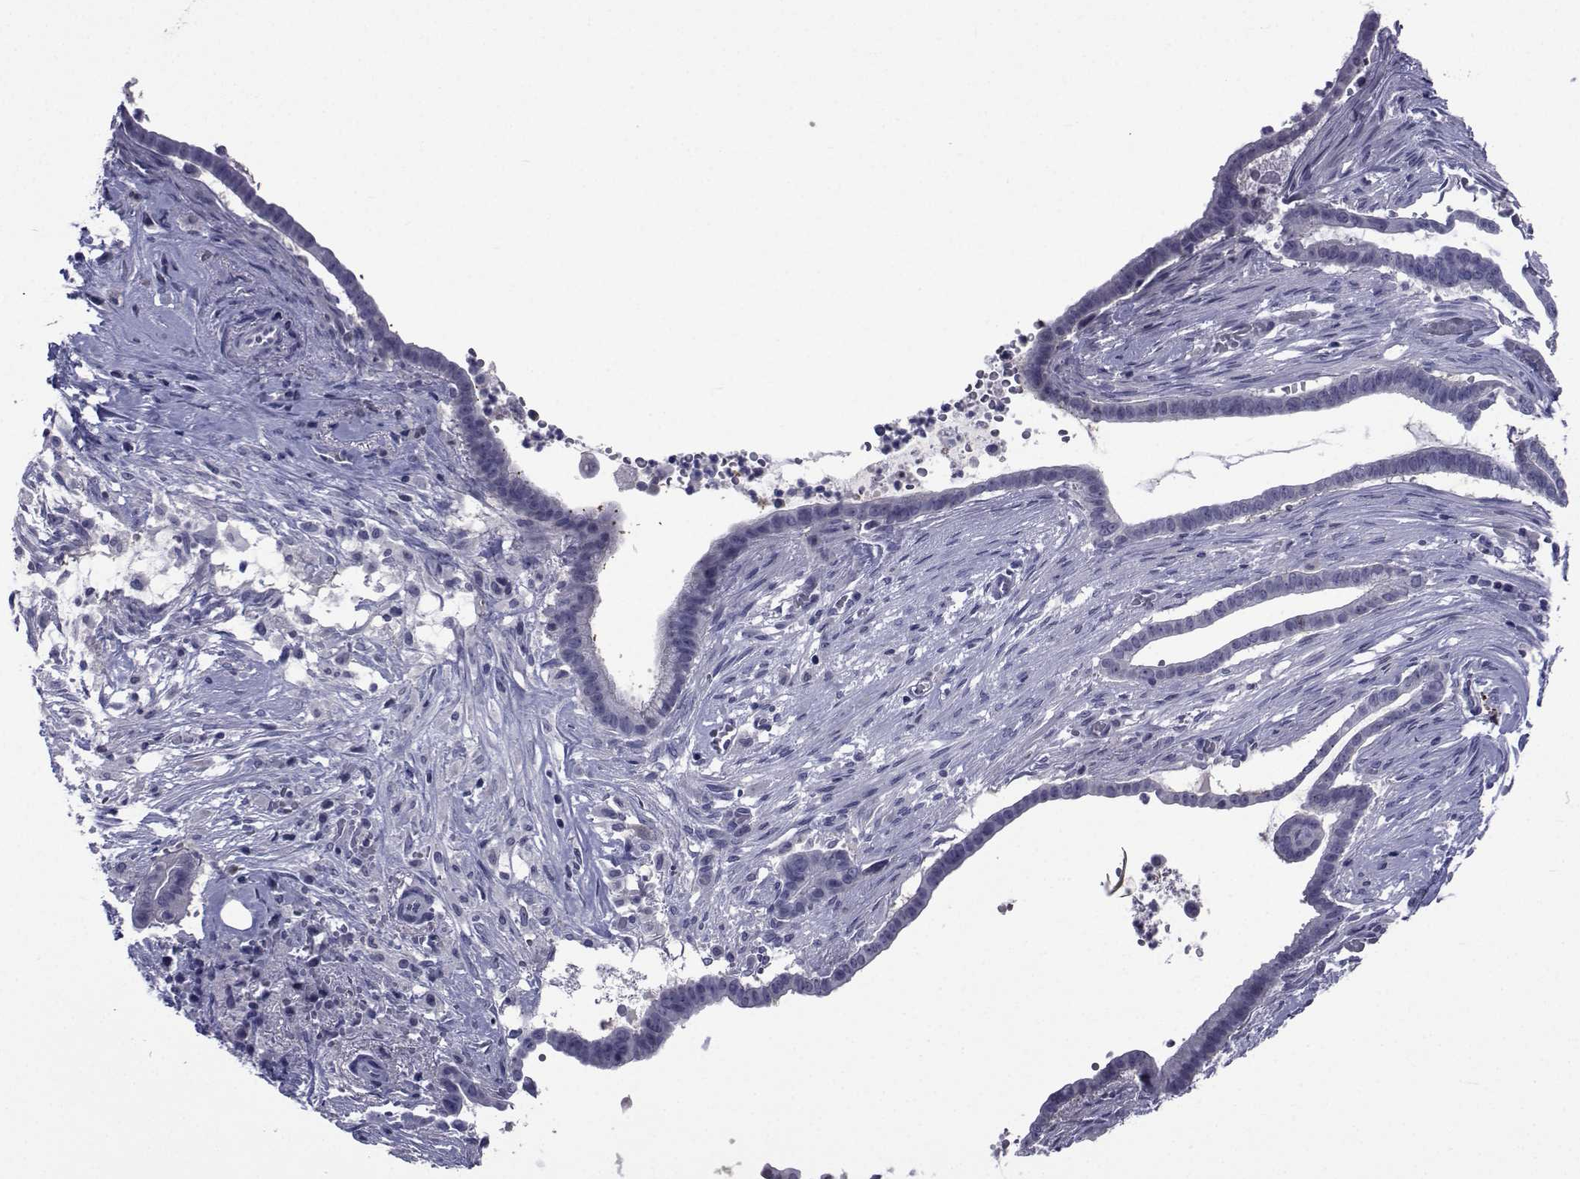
{"staining": {"intensity": "negative", "quantity": "none", "location": "none"}, "tissue": "pancreatic cancer", "cell_type": "Tumor cells", "image_type": "cancer", "snomed": [{"axis": "morphology", "description": "Adenocarcinoma, NOS"}, {"axis": "topography", "description": "Pancreas"}], "caption": "Protein analysis of pancreatic adenocarcinoma exhibits no significant staining in tumor cells.", "gene": "SEMA5B", "patient": {"sex": "male", "age": 61}}